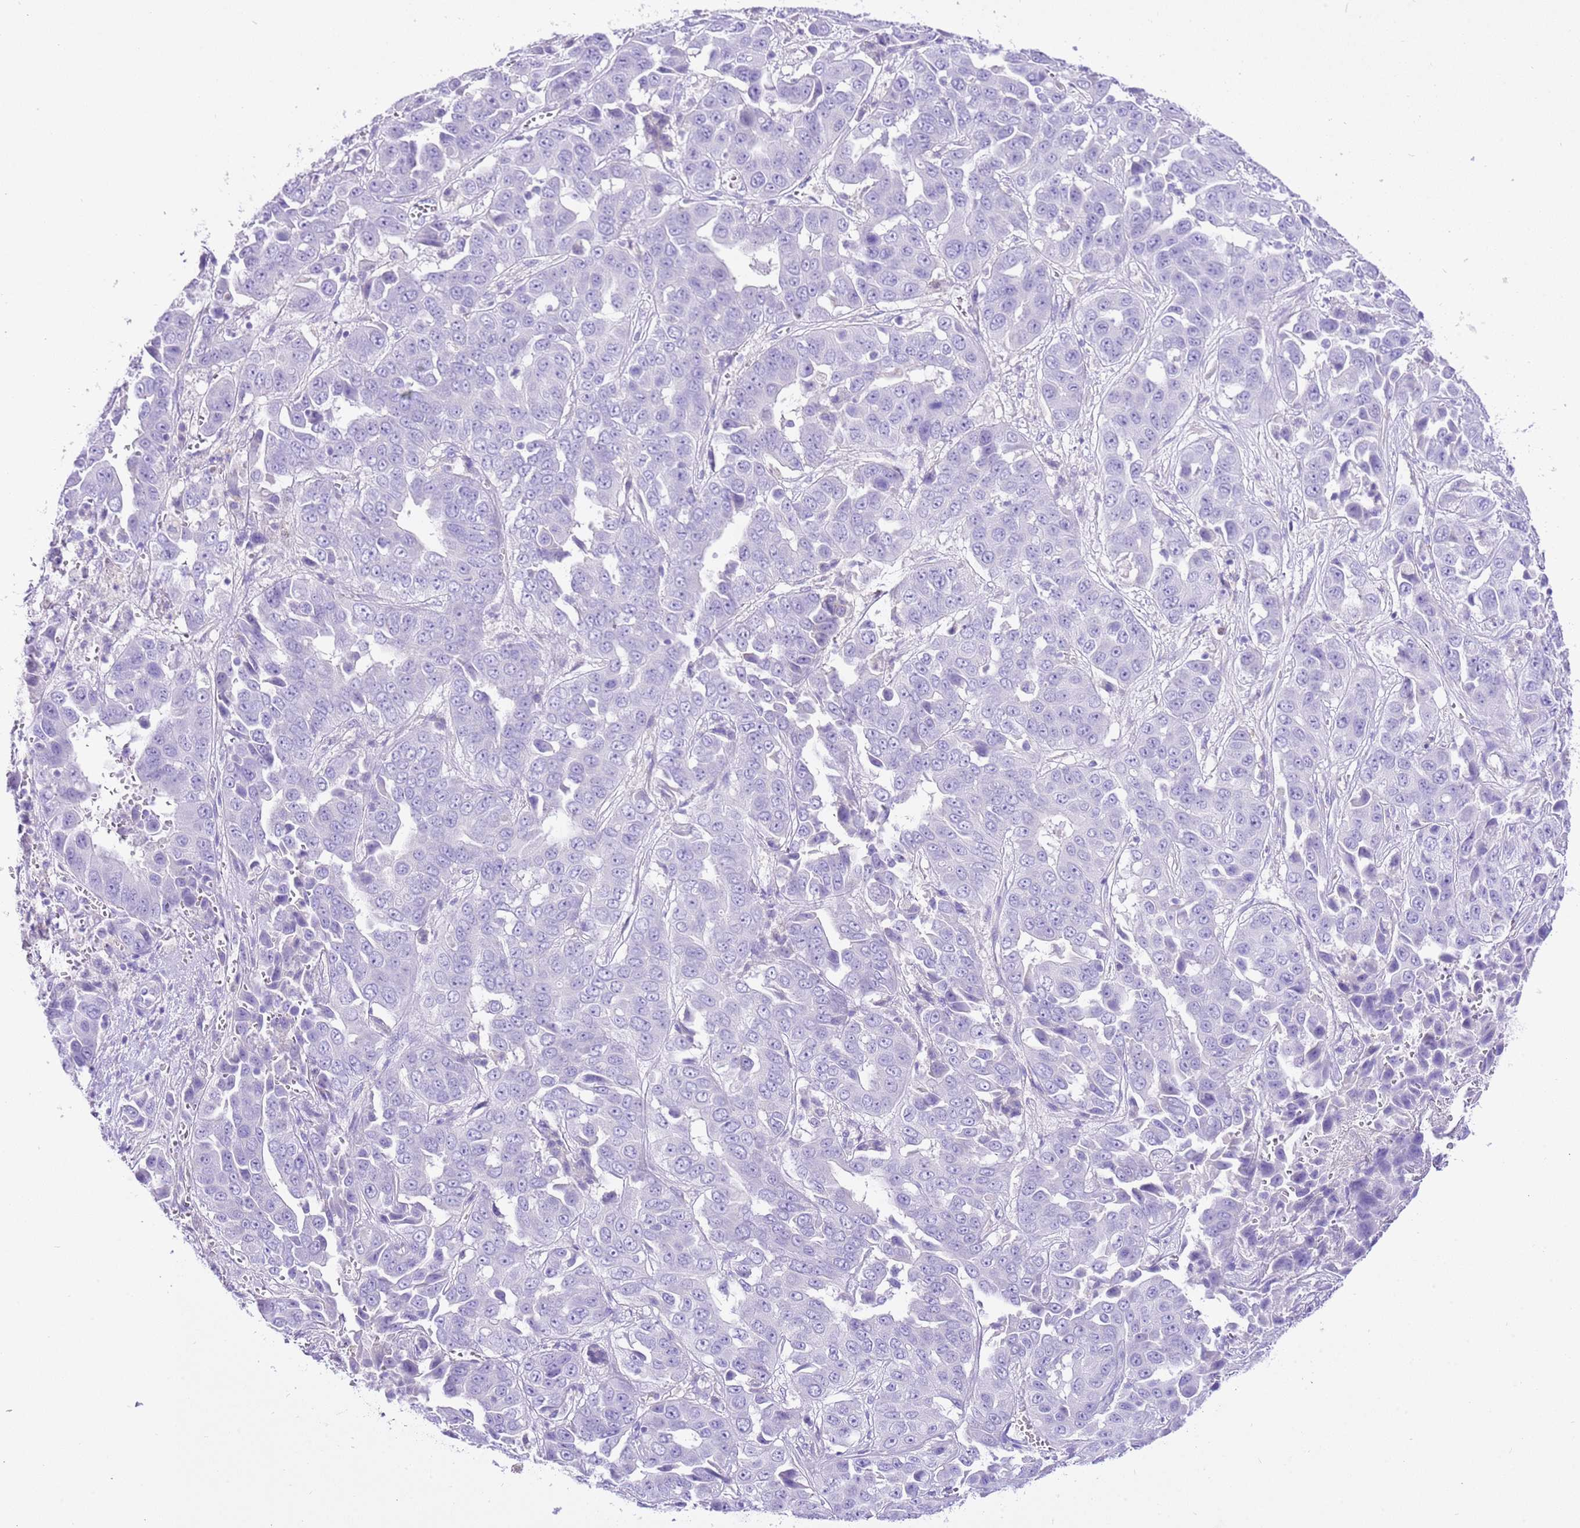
{"staining": {"intensity": "negative", "quantity": "none", "location": "none"}, "tissue": "liver cancer", "cell_type": "Tumor cells", "image_type": "cancer", "snomed": [{"axis": "morphology", "description": "Cholangiocarcinoma"}, {"axis": "topography", "description": "Liver"}], "caption": "This is an immunohistochemistry histopathology image of human liver cholangiocarcinoma. There is no expression in tumor cells.", "gene": "BHLHA15", "patient": {"sex": "female", "age": 52}}